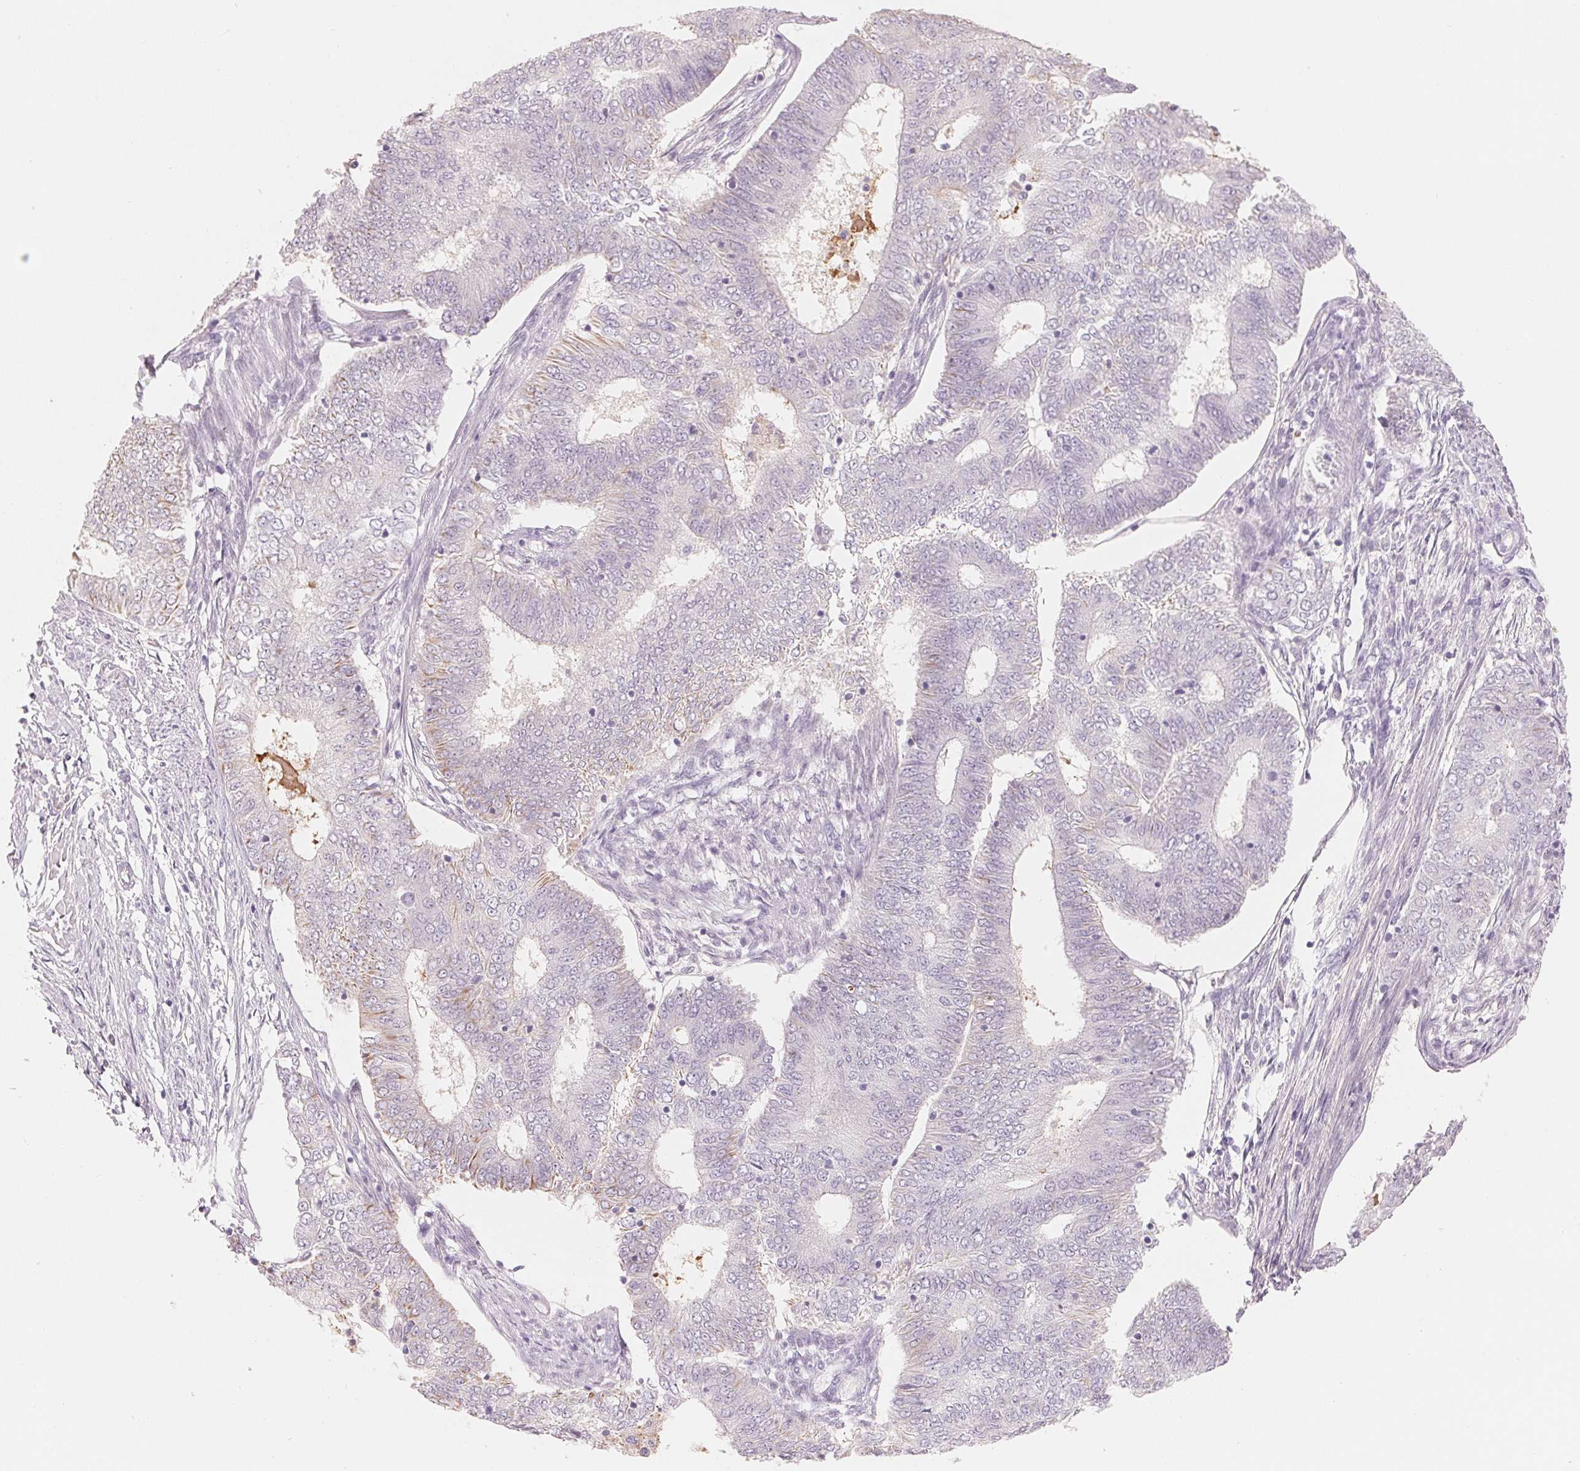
{"staining": {"intensity": "negative", "quantity": "none", "location": "none"}, "tissue": "endometrial cancer", "cell_type": "Tumor cells", "image_type": "cancer", "snomed": [{"axis": "morphology", "description": "Adenocarcinoma, NOS"}, {"axis": "topography", "description": "Endometrium"}], "caption": "Human endometrial cancer (adenocarcinoma) stained for a protein using immunohistochemistry (IHC) shows no positivity in tumor cells.", "gene": "CFHR2", "patient": {"sex": "female", "age": 62}}